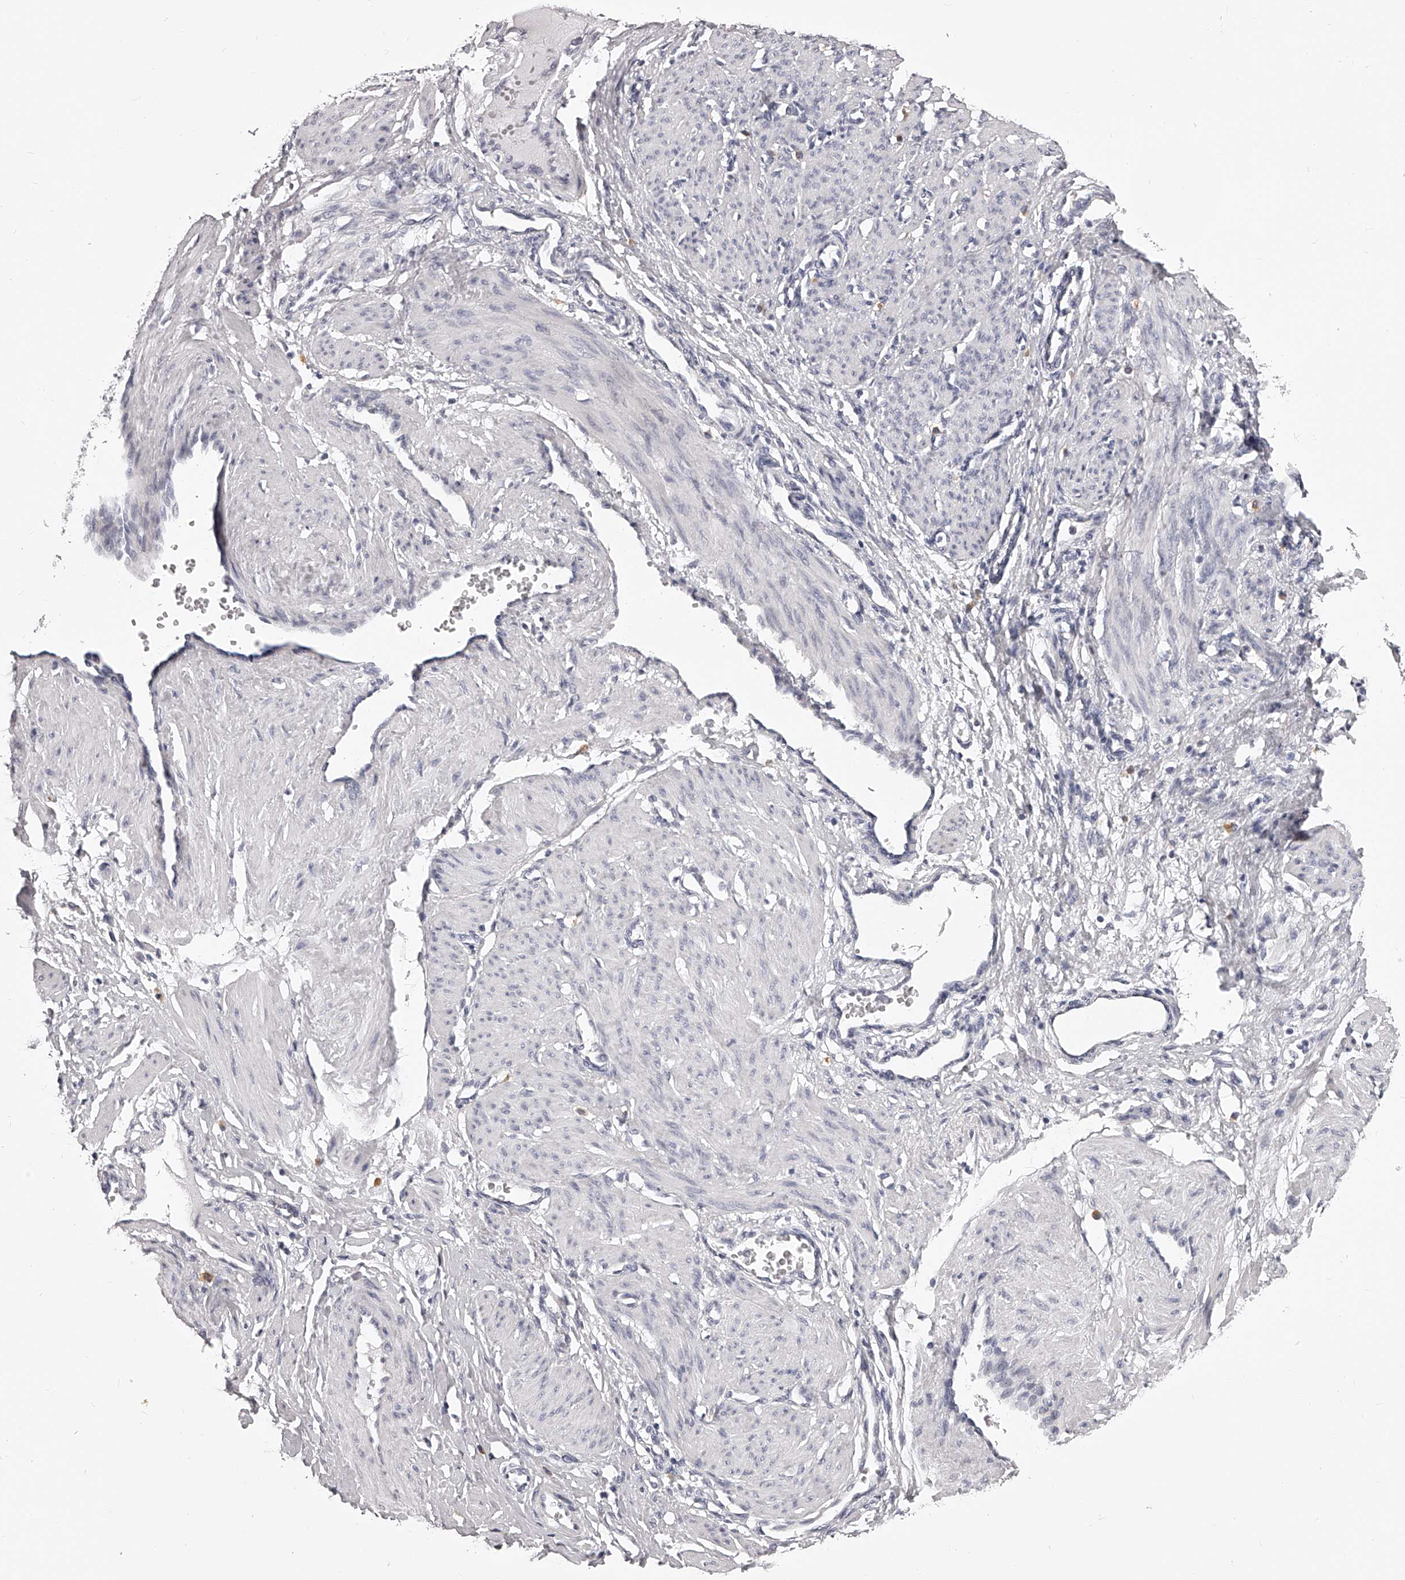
{"staining": {"intensity": "negative", "quantity": "none", "location": "none"}, "tissue": "smooth muscle", "cell_type": "Smooth muscle cells", "image_type": "normal", "snomed": [{"axis": "morphology", "description": "Normal tissue, NOS"}, {"axis": "topography", "description": "Endometrium"}], "caption": "Immunohistochemistry (IHC) histopathology image of normal smooth muscle: smooth muscle stained with DAB (3,3'-diaminobenzidine) demonstrates no significant protein positivity in smooth muscle cells.", "gene": "DMRT1", "patient": {"sex": "female", "age": 33}}